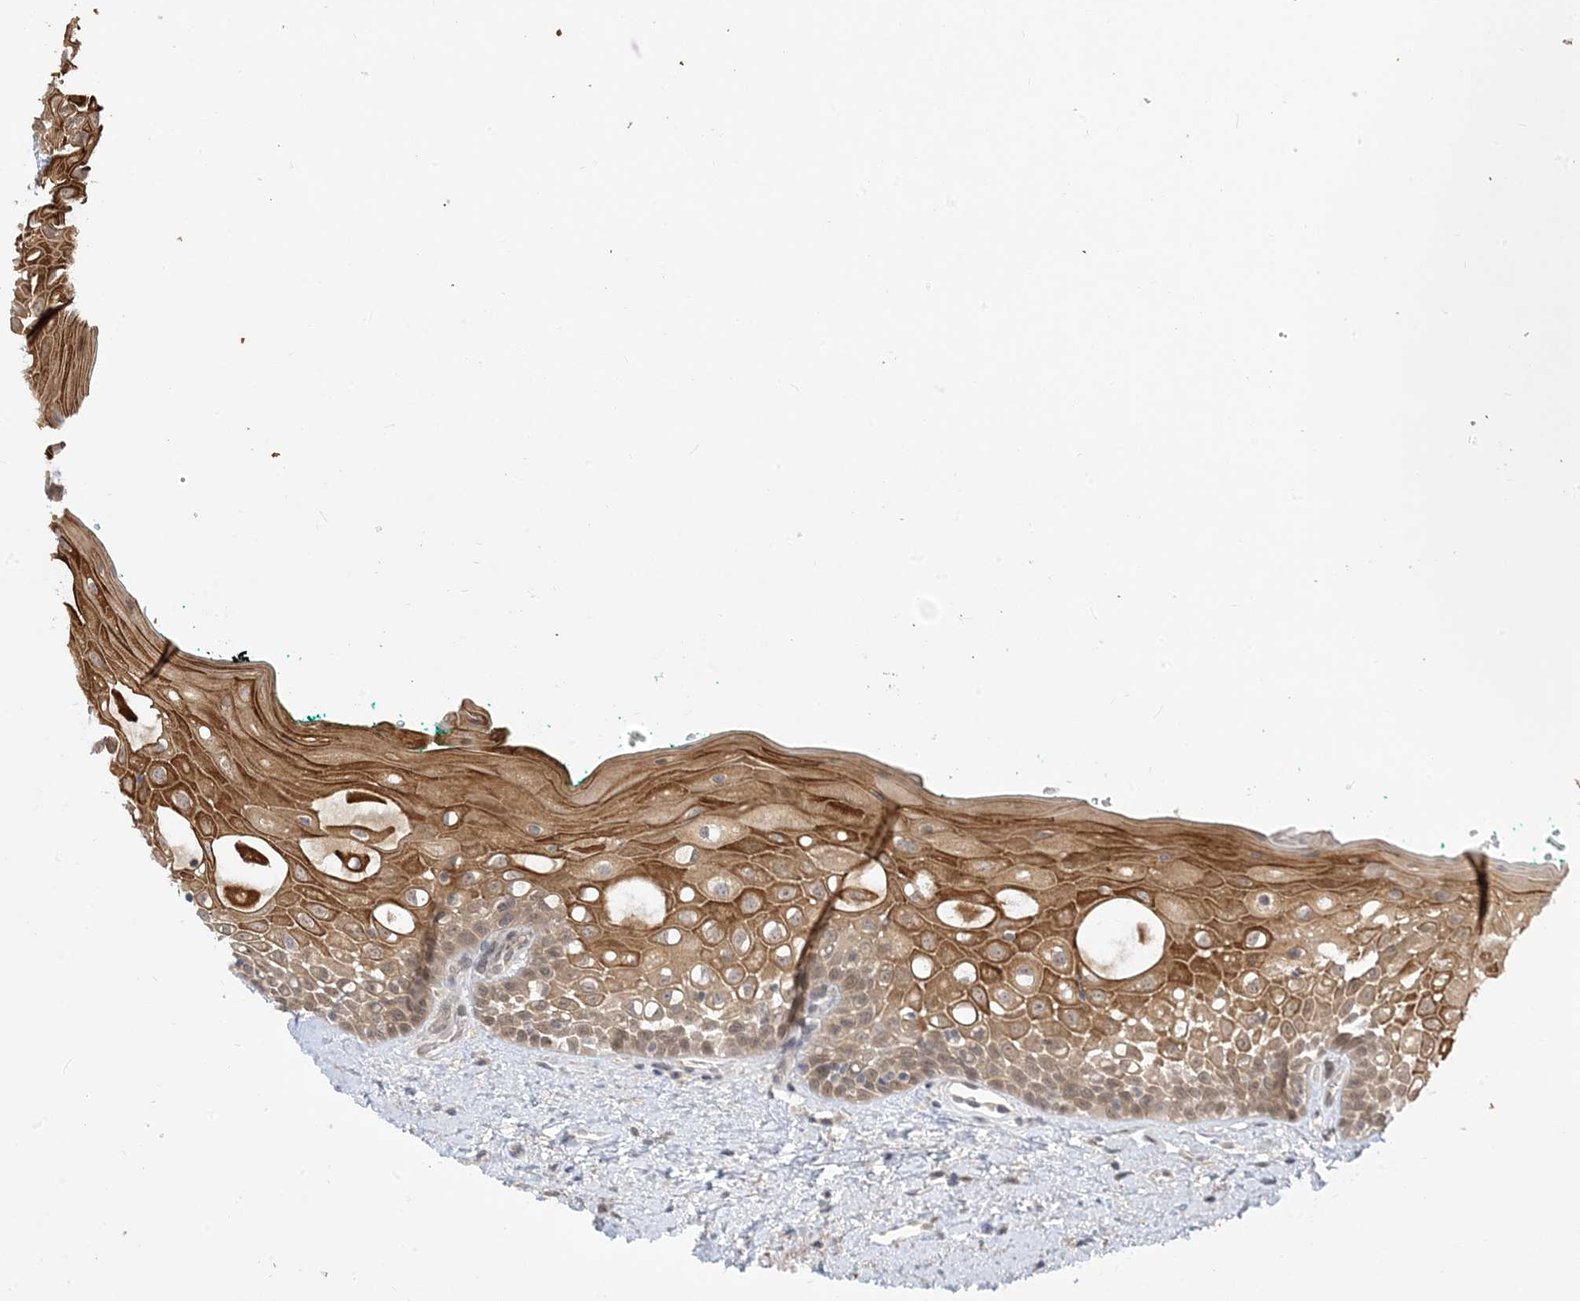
{"staining": {"intensity": "moderate", "quantity": "25%-75%", "location": "cytoplasmic/membranous"}, "tissue": "oral mucosa", "cell_type": "Squamous epithelial cells", "image_type": "normal", "snomed": [{"axis": "morphology", "description": "Normal tissue, NOS"}, {"axis": "topography", "description": "Oral tissue"}], "caption": "A medium amount of moderate cytoplasmic/membranous expression is identified in about 25%-75% of squamous epithelial cells in benign oral mucosa. (DAB IHC, brown staining for protein, blue staining for nuclei).", "gene": "TBCC", "patient": {"sex": "female", "age": 70}}